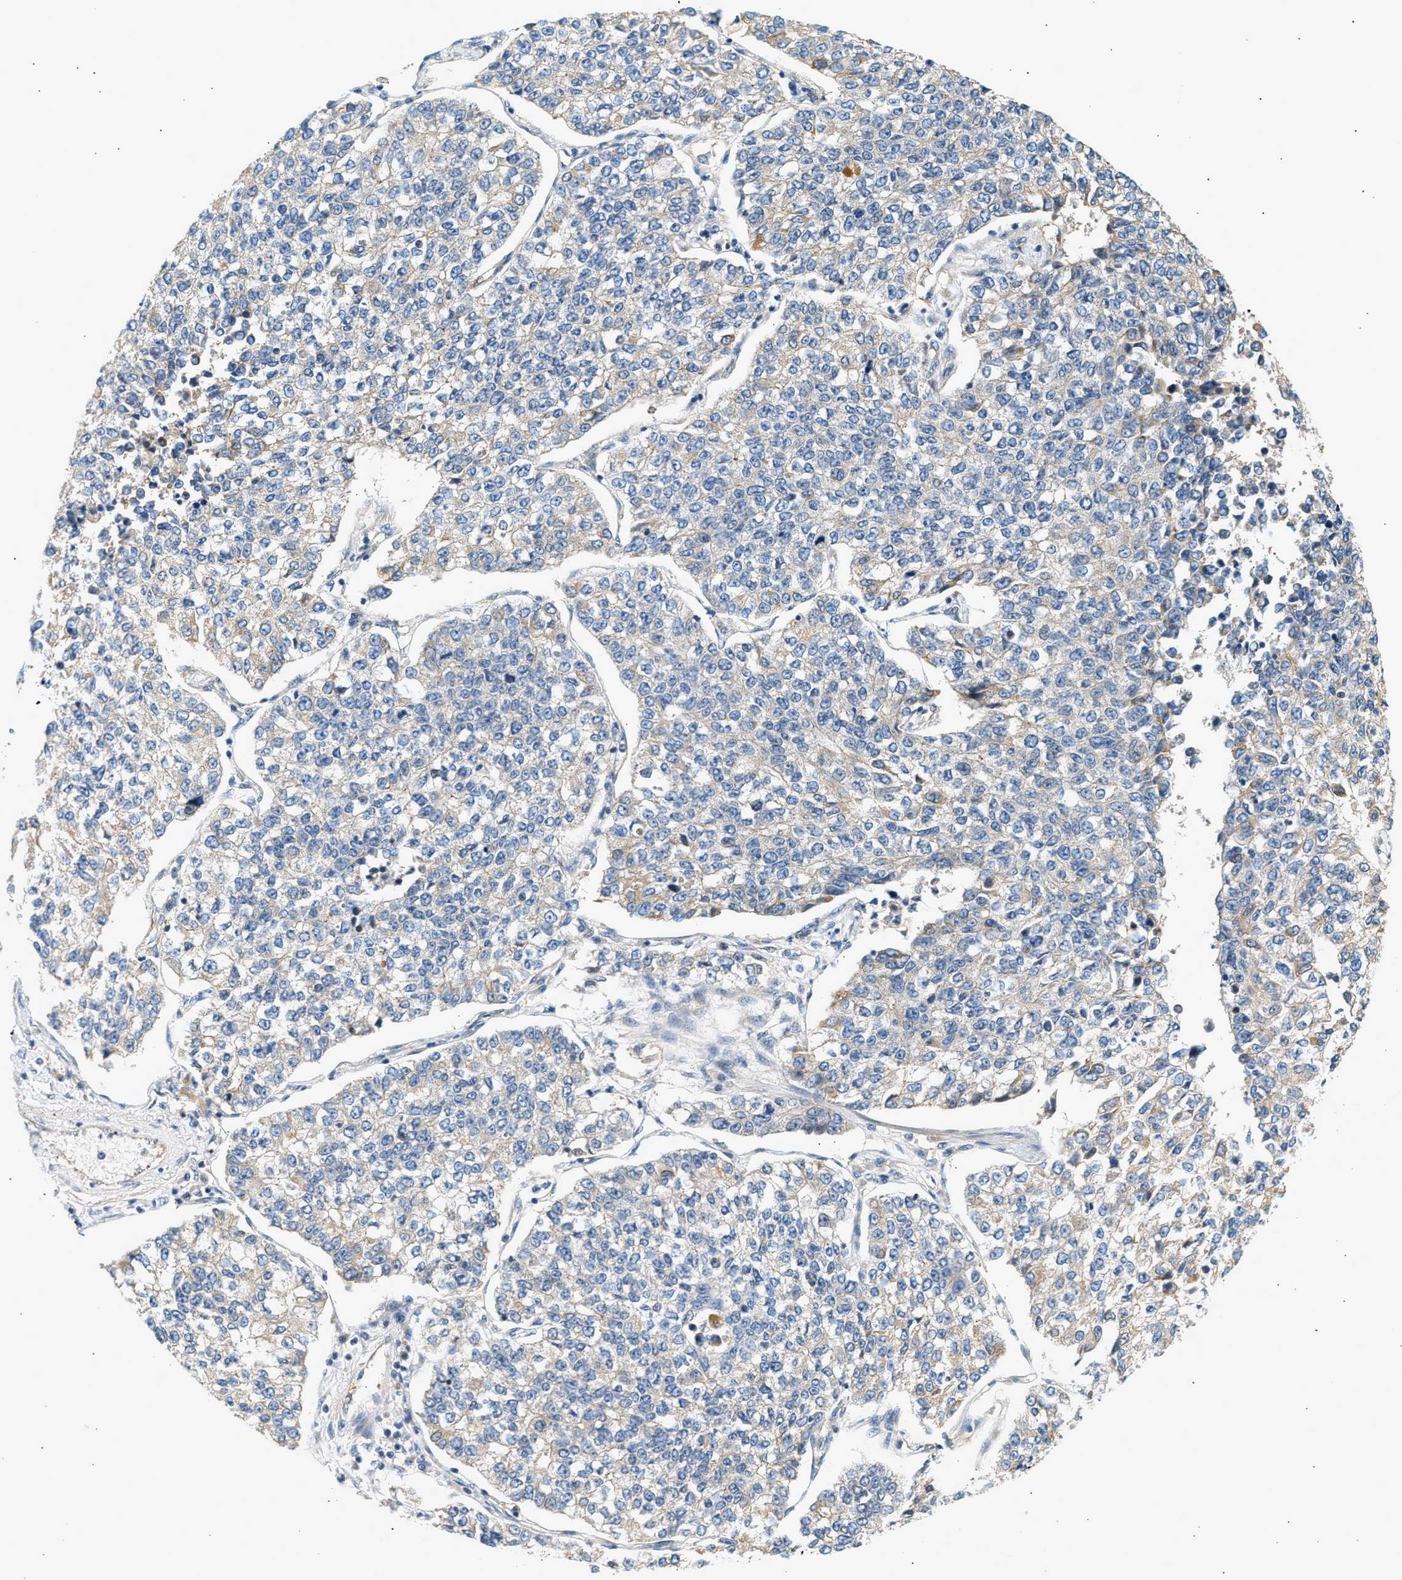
{"staining": {"intensity": "weak", "quantity": "<25%", "location": "cytoplasmic/membranous"}, "tissue": "lung cancer", "cell_type": "Tumor cells", "image_type": "cancer", "snomed": [{"axis": "morphology", "description": "Adenocarcinoma, NOS"}, {"axis": "topography", "description": "Lung"}], "caption": "Tumor cells are negative for protein expression in human lung adenocarcinoma. Nuclei are stained in blue.", "gene": "WDR31", "patient": {"sex": "male", "age": 49}}